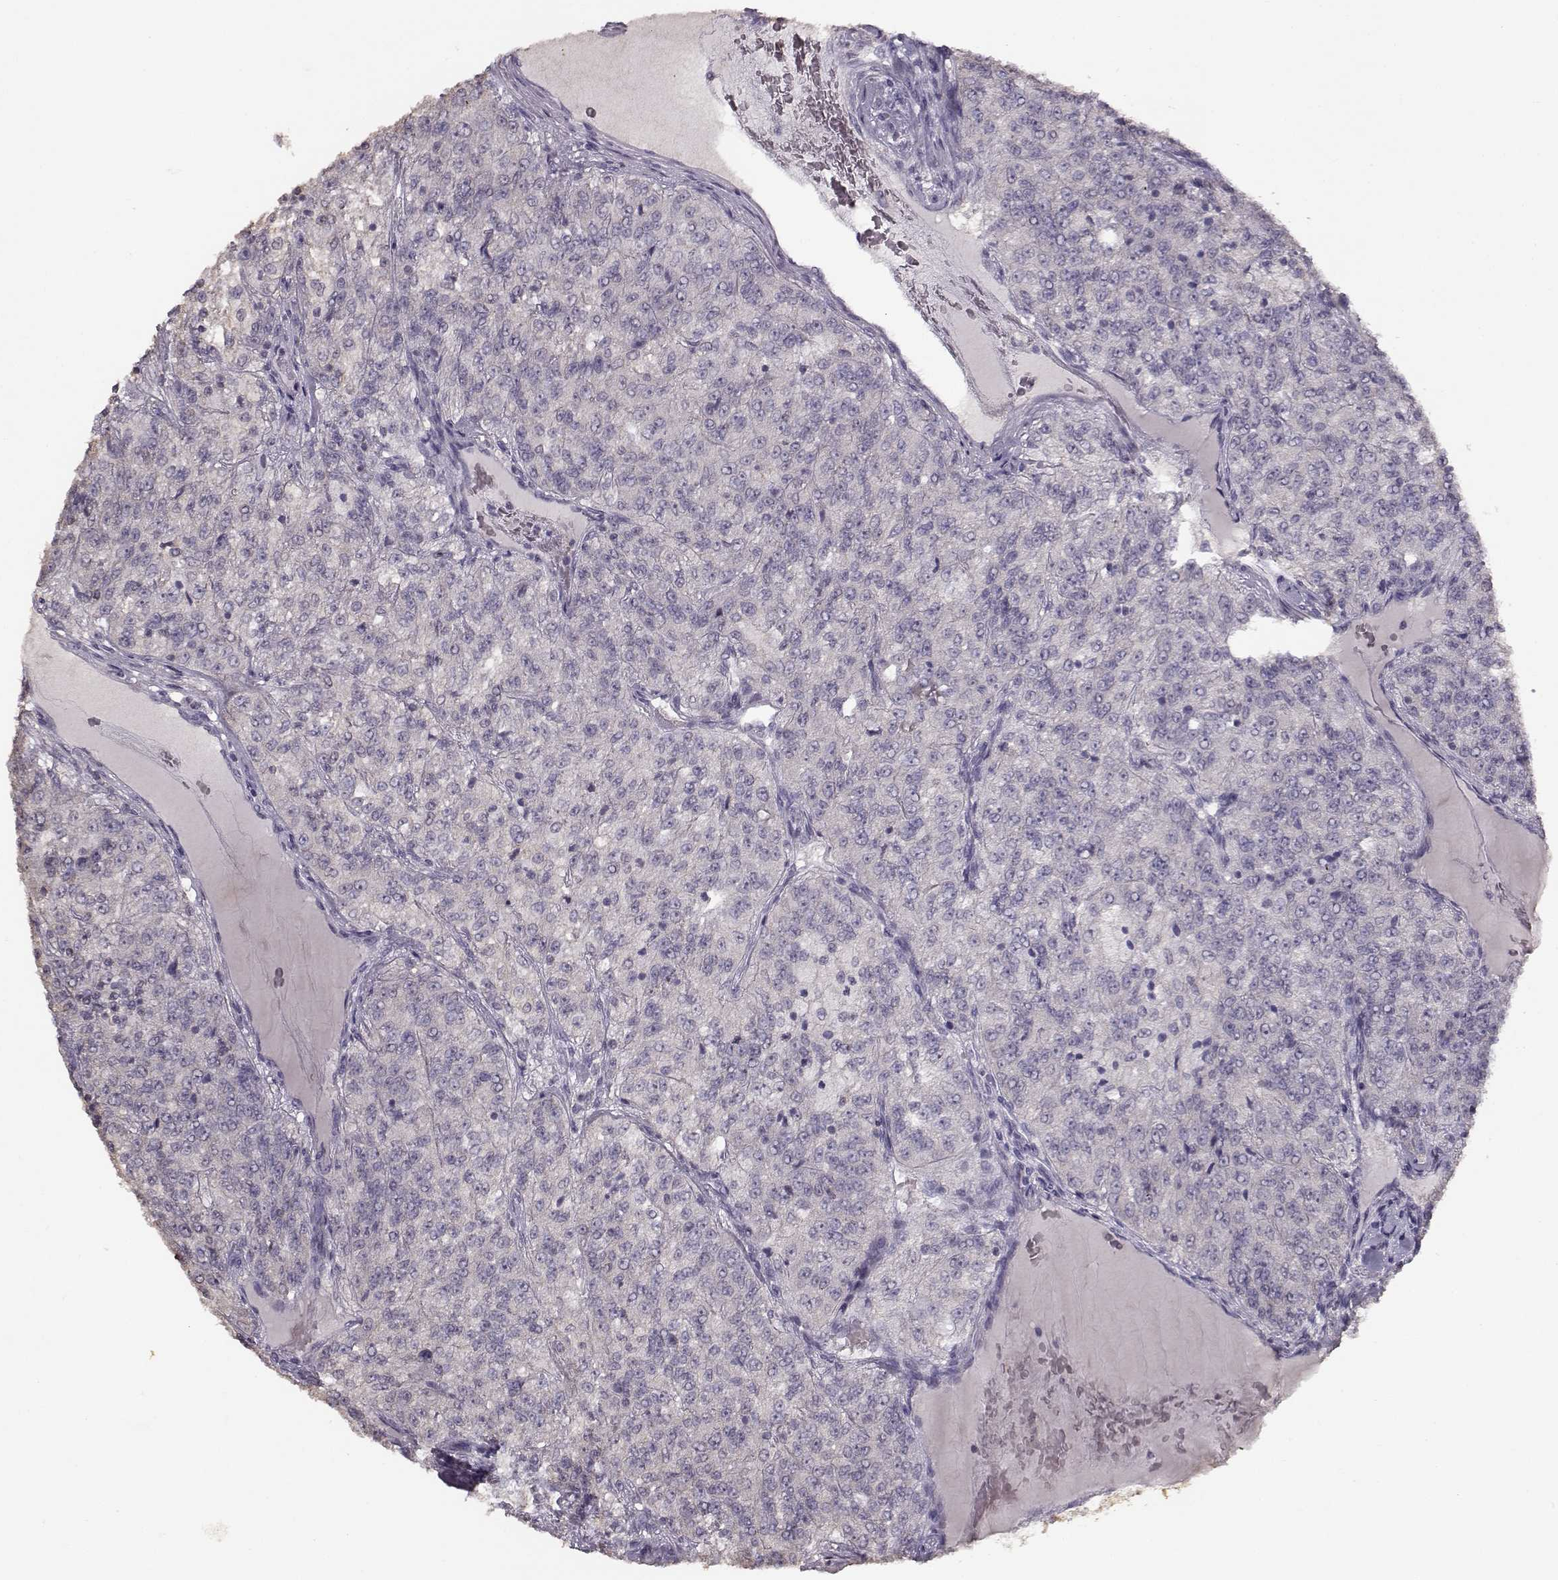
{"staining": {"intensity": "negative", "quantity": "none", "location": "none"}, "tissue": "renal cancer", "cell_type": "Tumor cells", "image_type": "cancer", "snomed": [{"axis": "morphology", "description": "Adenocarcinoma, NOS"}, {"axis": "topography", "description": "Kidney"}], "caption": "Tumor cells show no significant positivity in renal cancer (adenocarcinoma). Brightfield microscopy of immunohistochemistry (IHC) stained with DAB (3,3'-diaminobenzidine) (brown) and hematoxylin (blue), captured at high magnification.", "gene": "UROC1", "patient": {"sex": "female", "age": 63}}